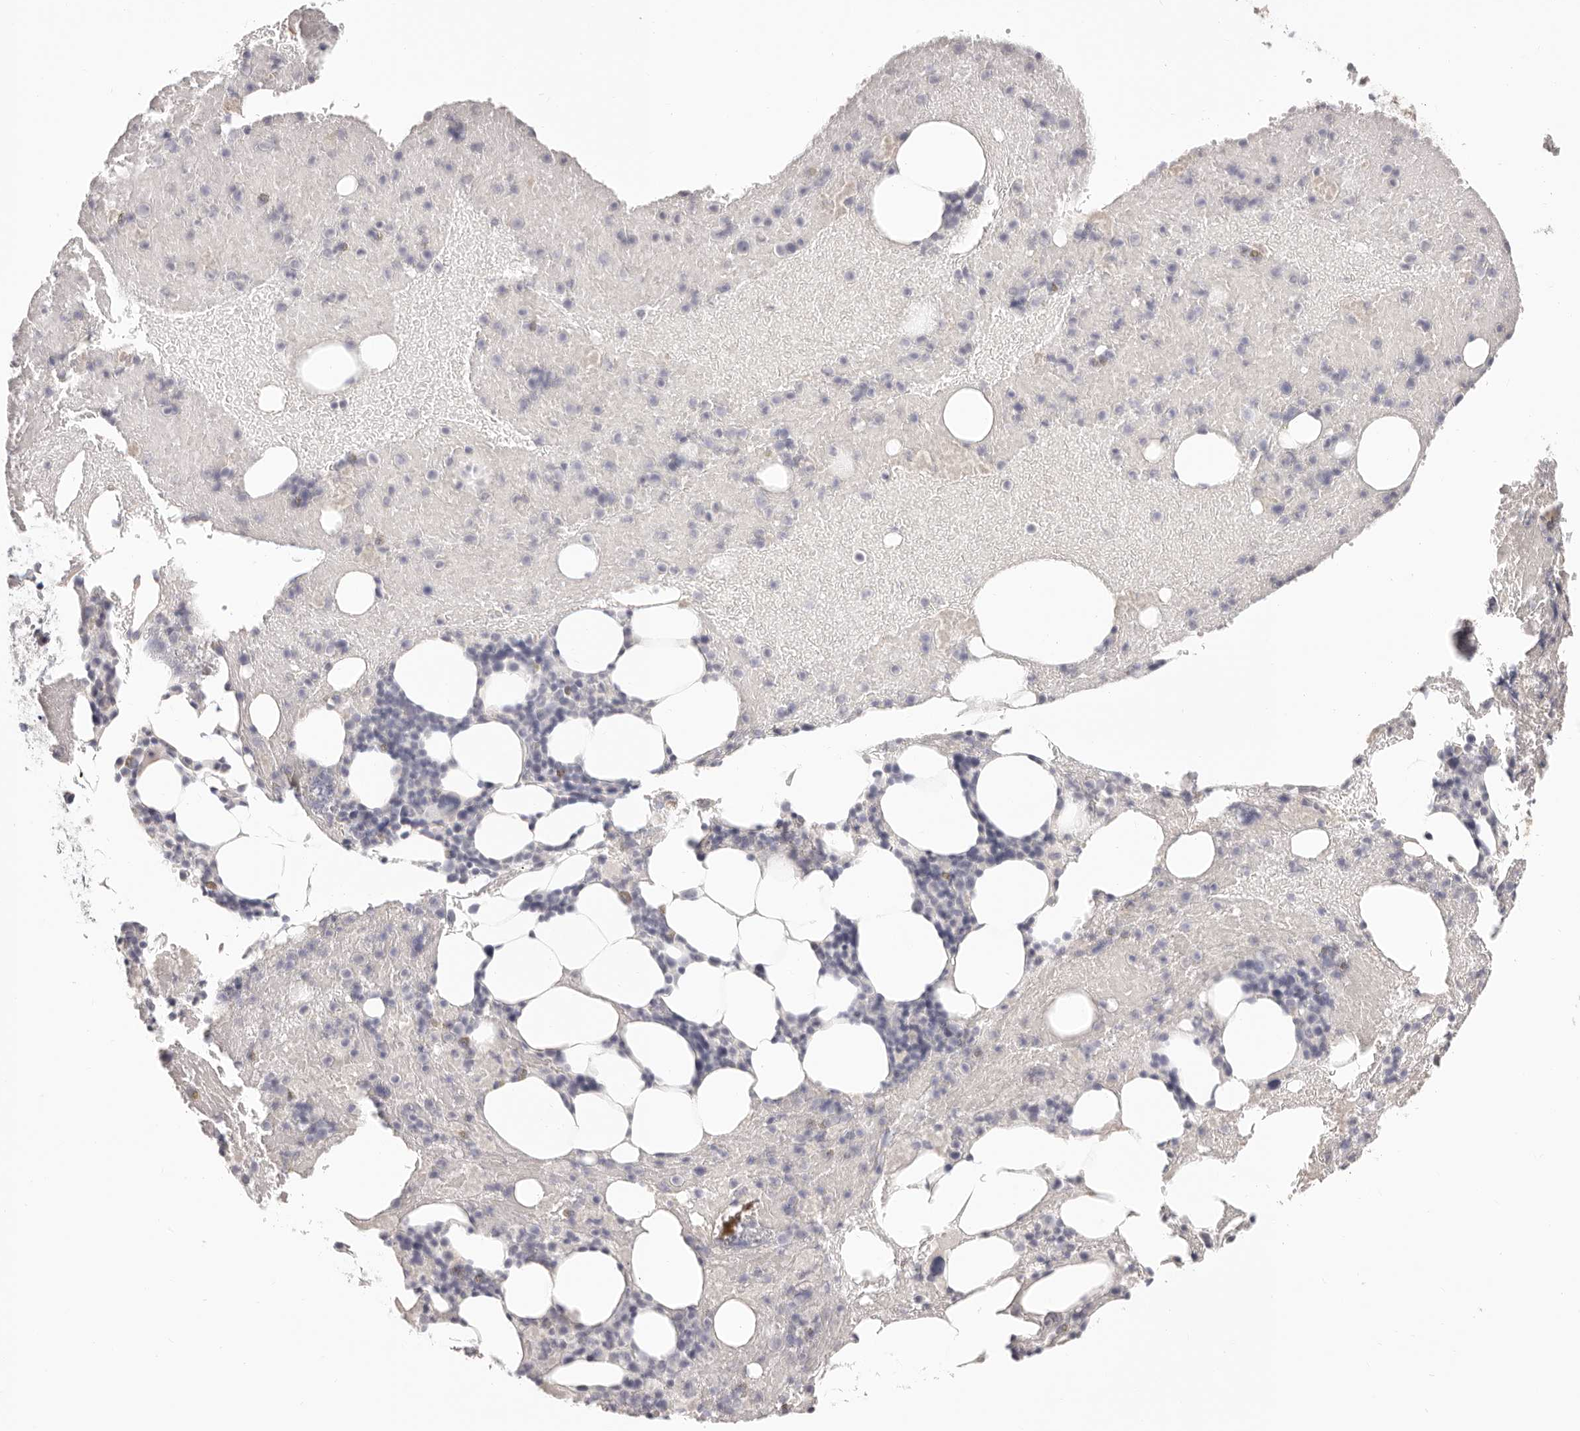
{"staining": {"intensity": "negative", "quantity": "none", "location": "none"}, "tissue": "bone marrow", "cell_type": "Hematopoietic cells", "image_type": "normal", "snomed": [{"axis": "morphology", "description": "Normal tissue, NOS"}, {"axis": "topography", "description": "Bone marrow"}], "caption": "High magnification brightfield microscopy of normal bone marrow stained with DAB (3,3'-diaminobenzidine) (brown) and counterstained with hematoxylin (blue): hematopoietic cells show no significant expression. (Stains: DAB immunohistochemistry with hematoxylin counter stain, Microscopy: brightfield microscopy at high magnification).", "gene": "FABP1", "patient": {"sex": "female", "age": 54}}